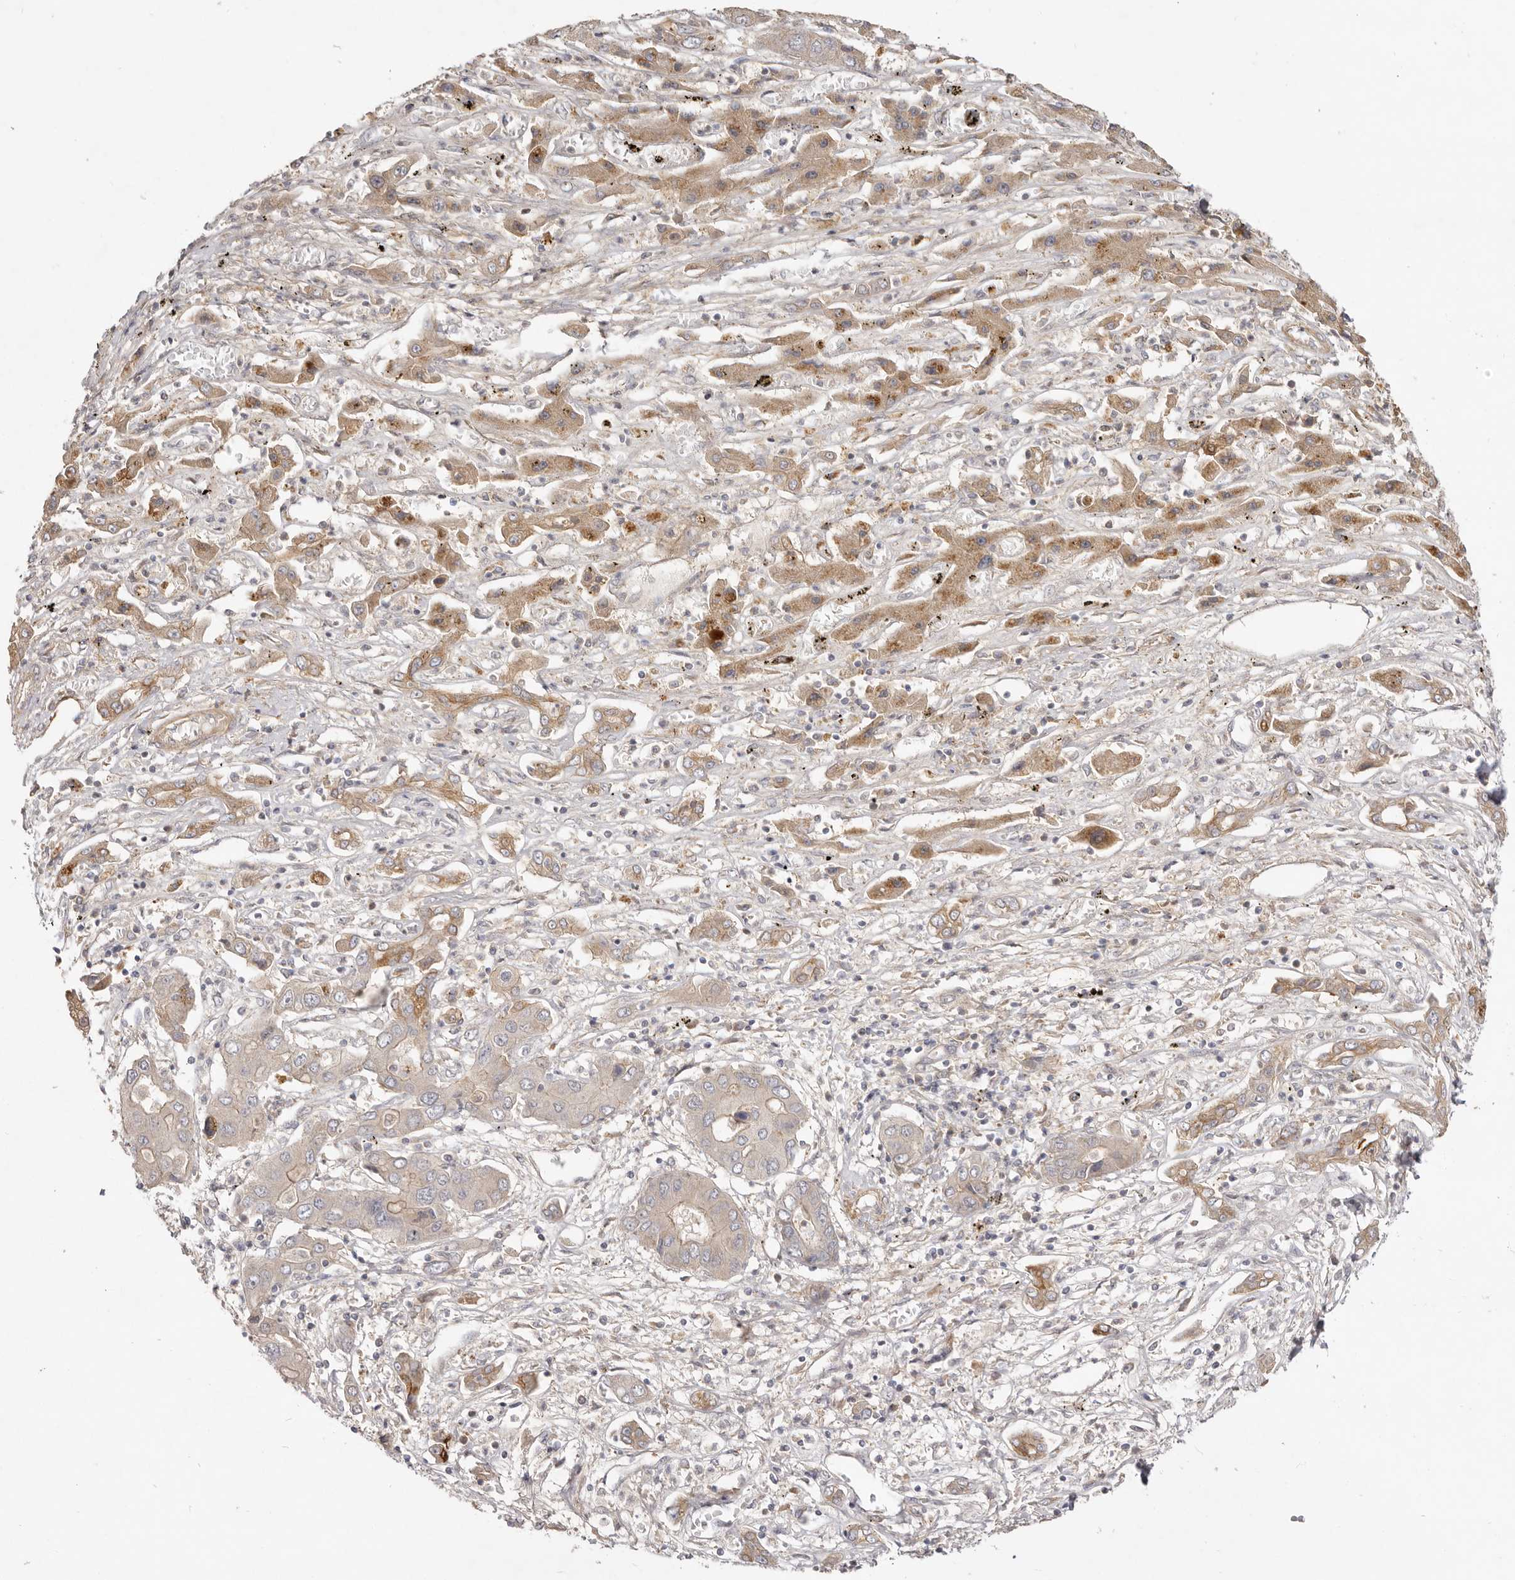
{"staining": {"intensity": "moderate", "quantity": ">75%", "location": "cytoplasmic/membranous"}, "tissue": "liver cancer", "cell_type": "Tumor cells", "image_type": "cancer", "snomed": [{"axis": "morphology", "description": "Cholangiocarcinoma"}, {"axis": "topography", "description": "Liver"}], "caption": "Brown immunohistochemical staining in liver cancer reveals moderate cytoplasmic/membranous expression in about >75% of tumor cells.", "gene": "ADAMTS9", "patient": {"sex": "male", "age": 67}}